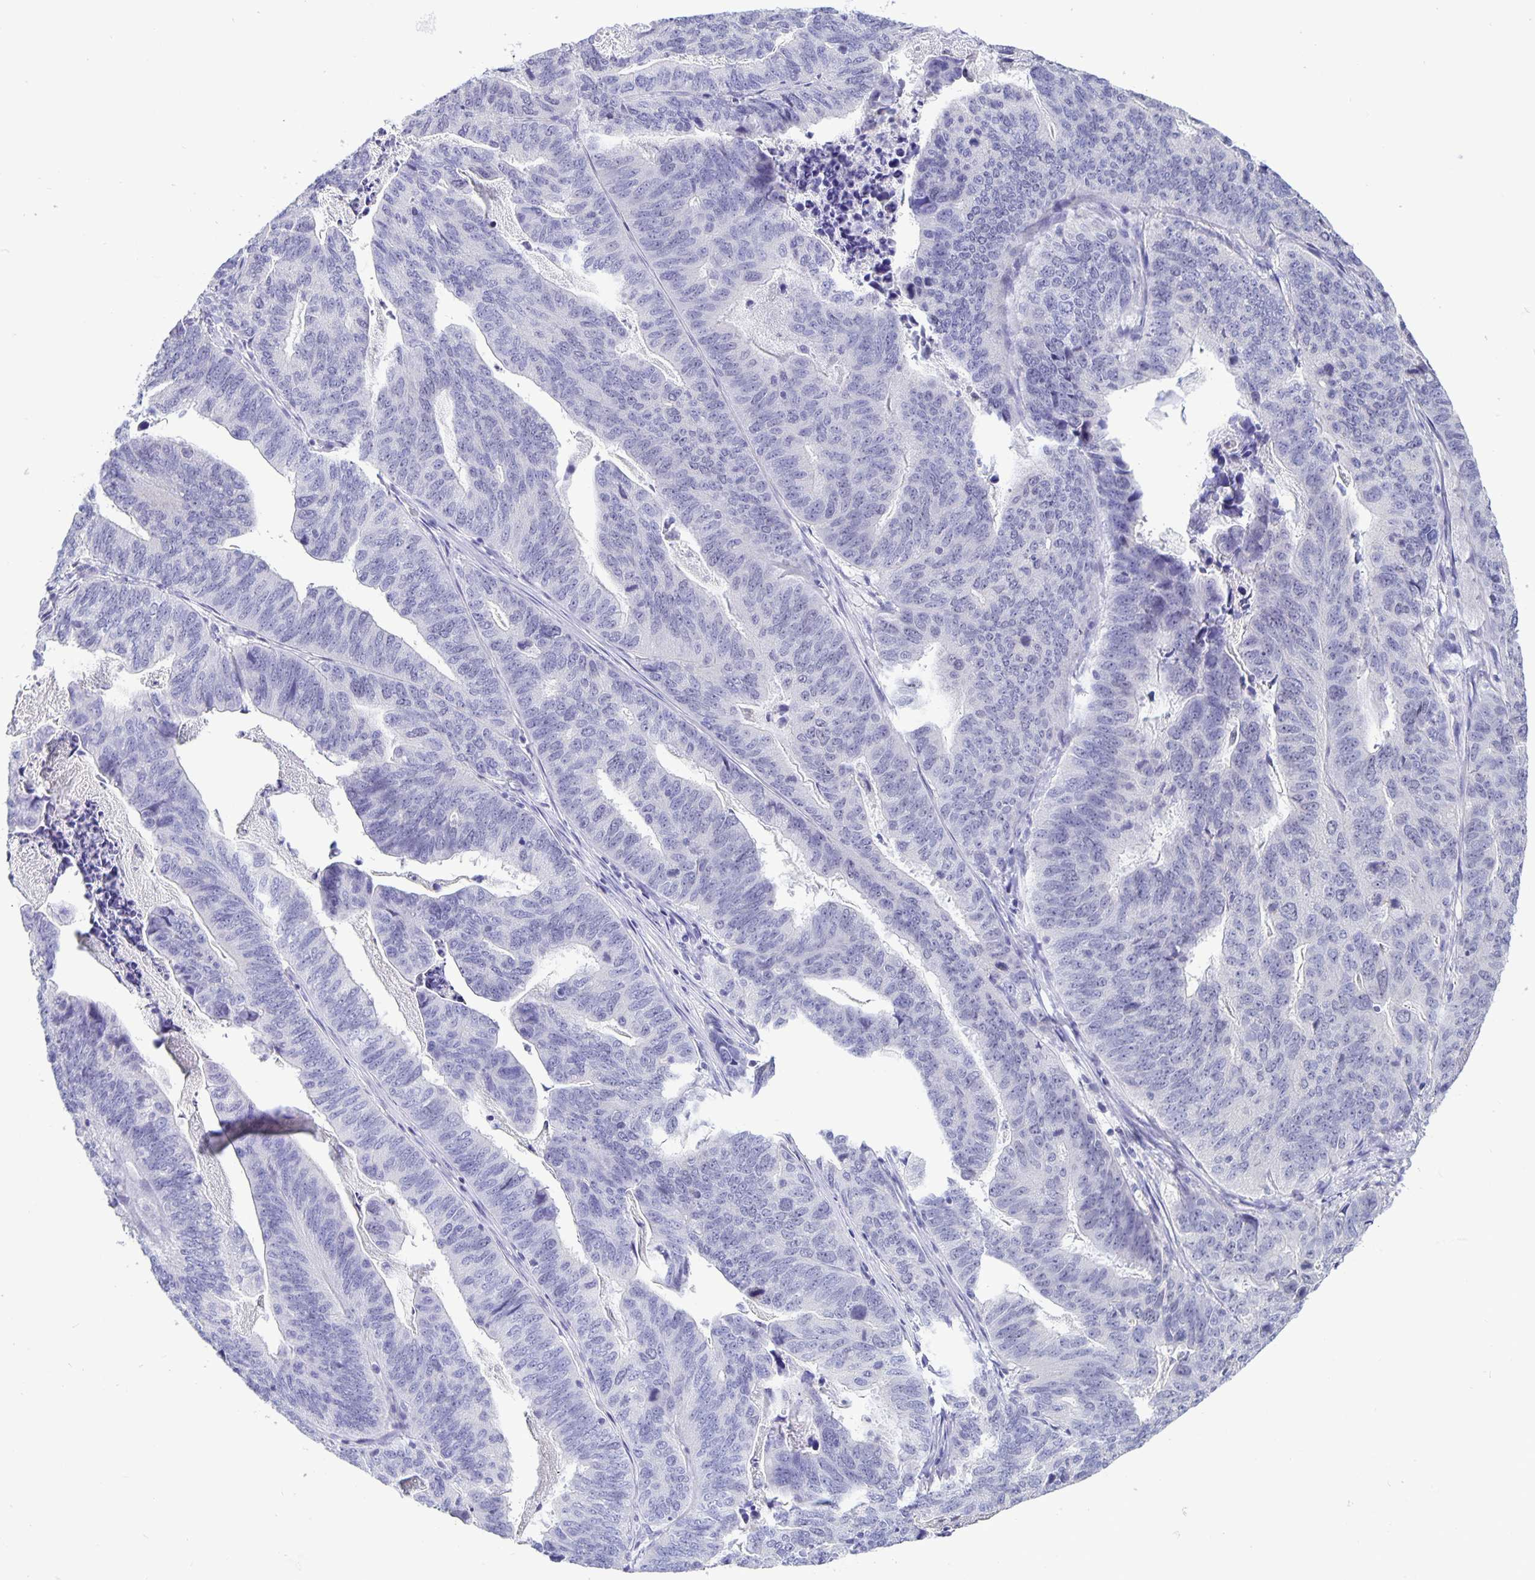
{"staining": {"intensity": "negative", "quantity": "none", "location": "none"}, "tissue": "stomach cancer", "cell_type": "Tumor cells", "image_type": "cancer", "snomed": [{"axis": "morphology", "description": "Adenocarcinoma, NOS"}, {"axis": "topography", "description": "Stomach, upper"}], "caption": "This micrograph is of stomach cancer stained with immunohistochemistry (IHC) to label a protein in brown with the nuclei are counter-stained blue. There is no staining in tumor cells. Brightfield microscopy of immunohistochemistry (IHC) stained with DAB (3,3'-diaminobenzidine) (brown) and hematoxylin (blue), captured at high magnification.", "gene": "ERMN", "patient": {"sex": "female", "age": 67}}